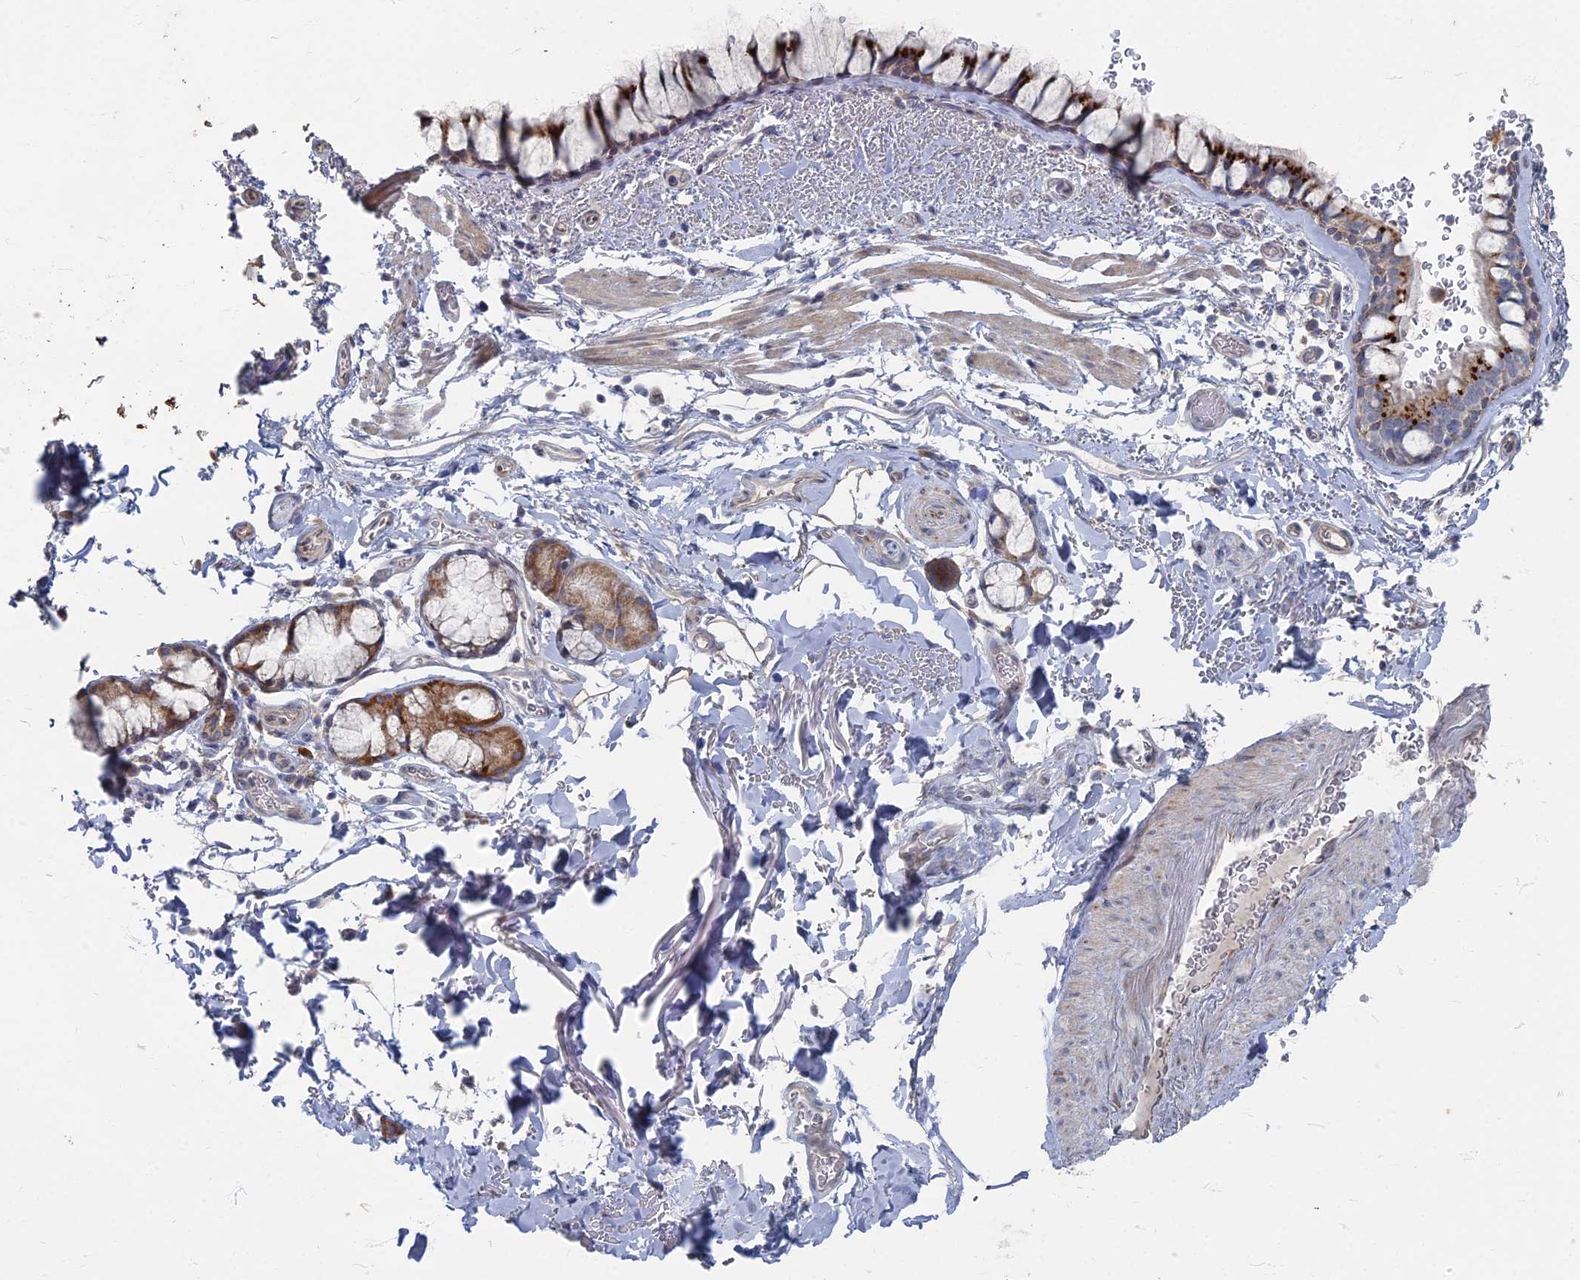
{"staining": {"intensity": "strong", "quantity": "25%-75%", "location": "cytoplasmic/membranous"}, "tissue": "bronchus", "cell_type": "Respiratory epithelial cells", "image_type": "normal", "snomed": [{"axis": "morphology", "description": "Normal tissue, NOS"}, {"axis": "topography", "description": "Bronchus"}], "caption": "Respiratory epithelial cells show strong cytoplasmic/membranous positivity in about 25%-75% of cells in normal bronchus.", "gene": "TMEM128", "patient": {"sex": "male", "age": 65}}